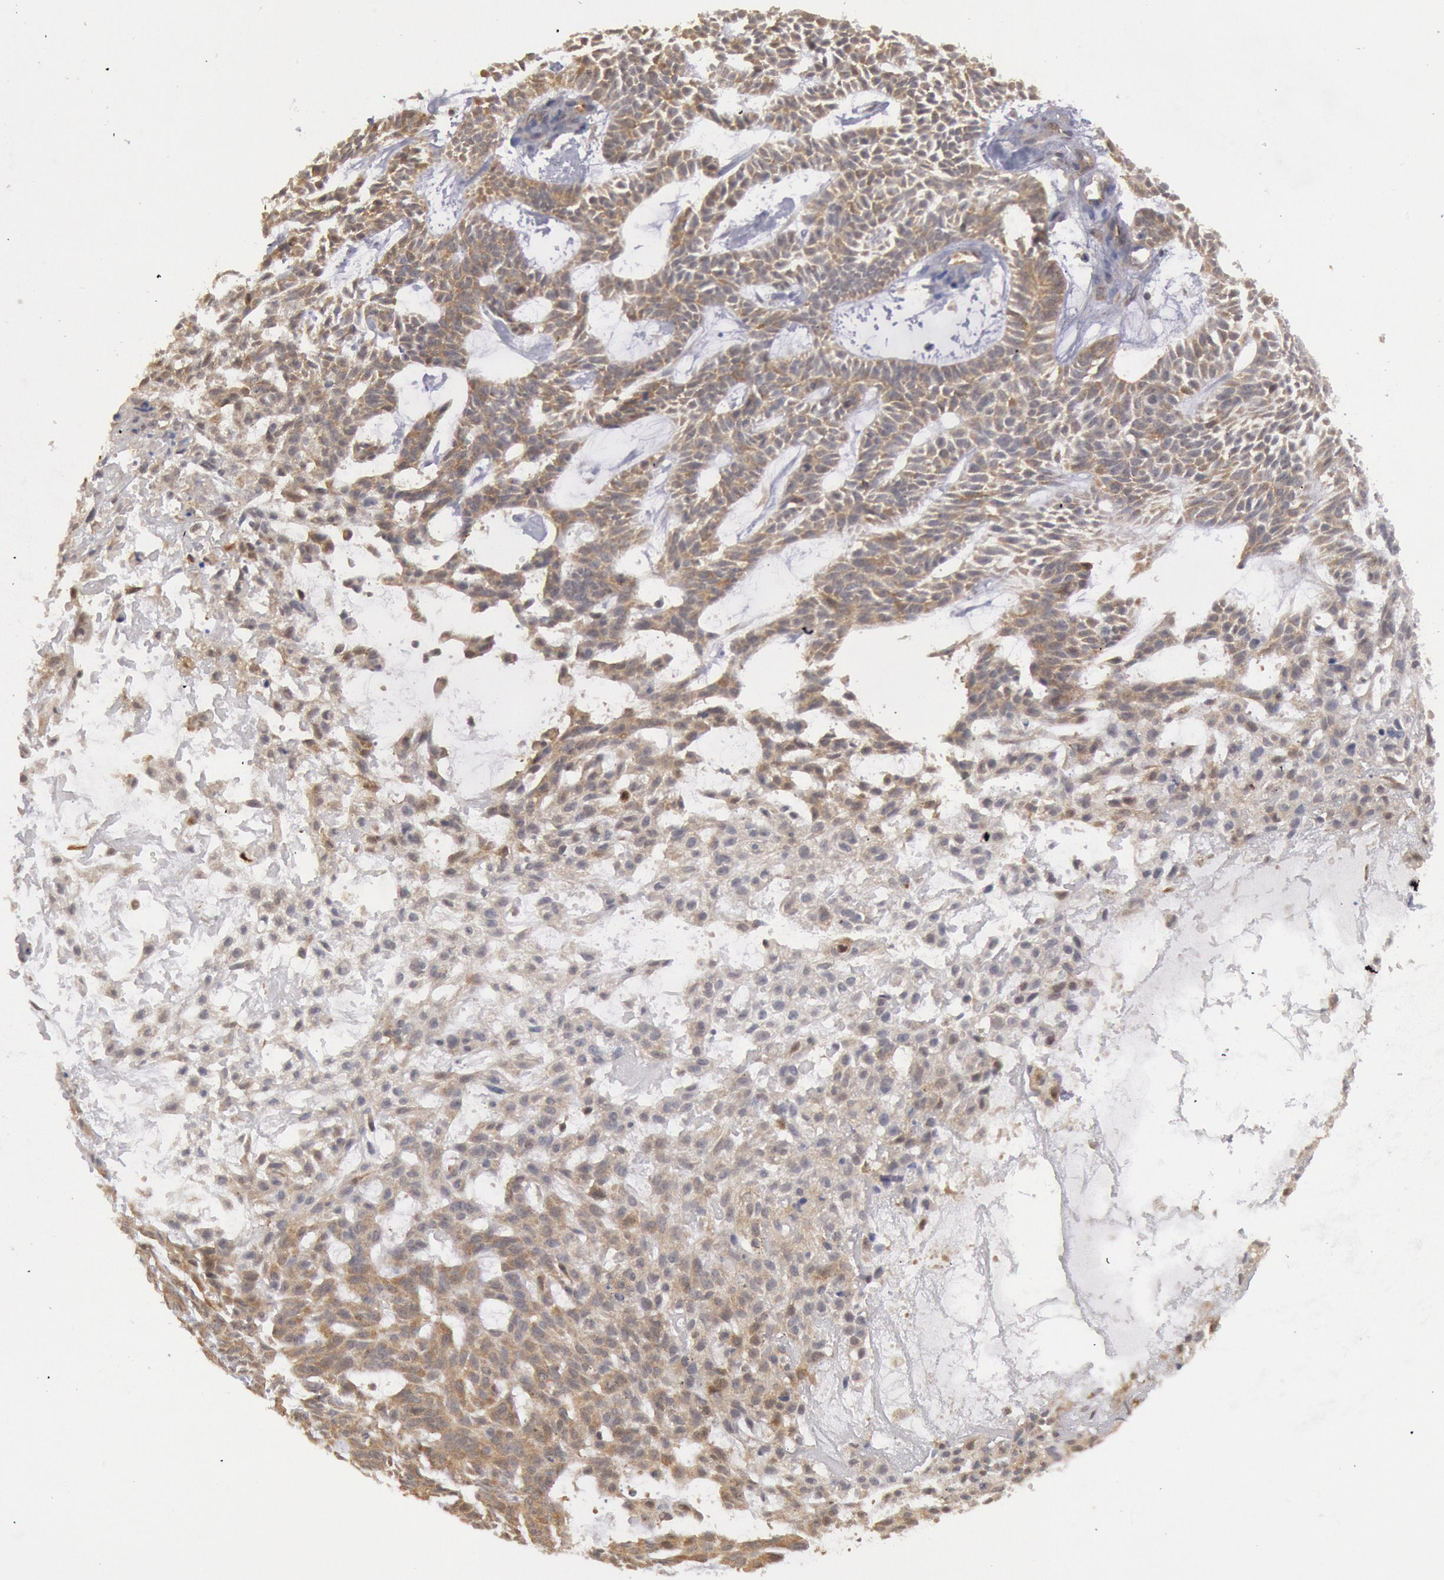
{"staining": {"intensity": "weak", "quantity": "25%-75%", "location": "cytoplasmic/membranous"}, "tissue": "skin cancer", "cell_type": "Tumor cells", "image_type": "cancer", "snomed": [{"axis": "morphology", "description": "Basal cell carcinoma"}, {"axis": "topography", "description": "Skin"}], "caption": "A photomicrograph showing weak cytoplasmic/membranous positivity in about 25%-75% of tumor cells in basal cell carcinoma (skin), as visualized by brown immunohistochemical staining.", "gene": "DNAJA1", "patient": {"sex": "male", "age": 75}}